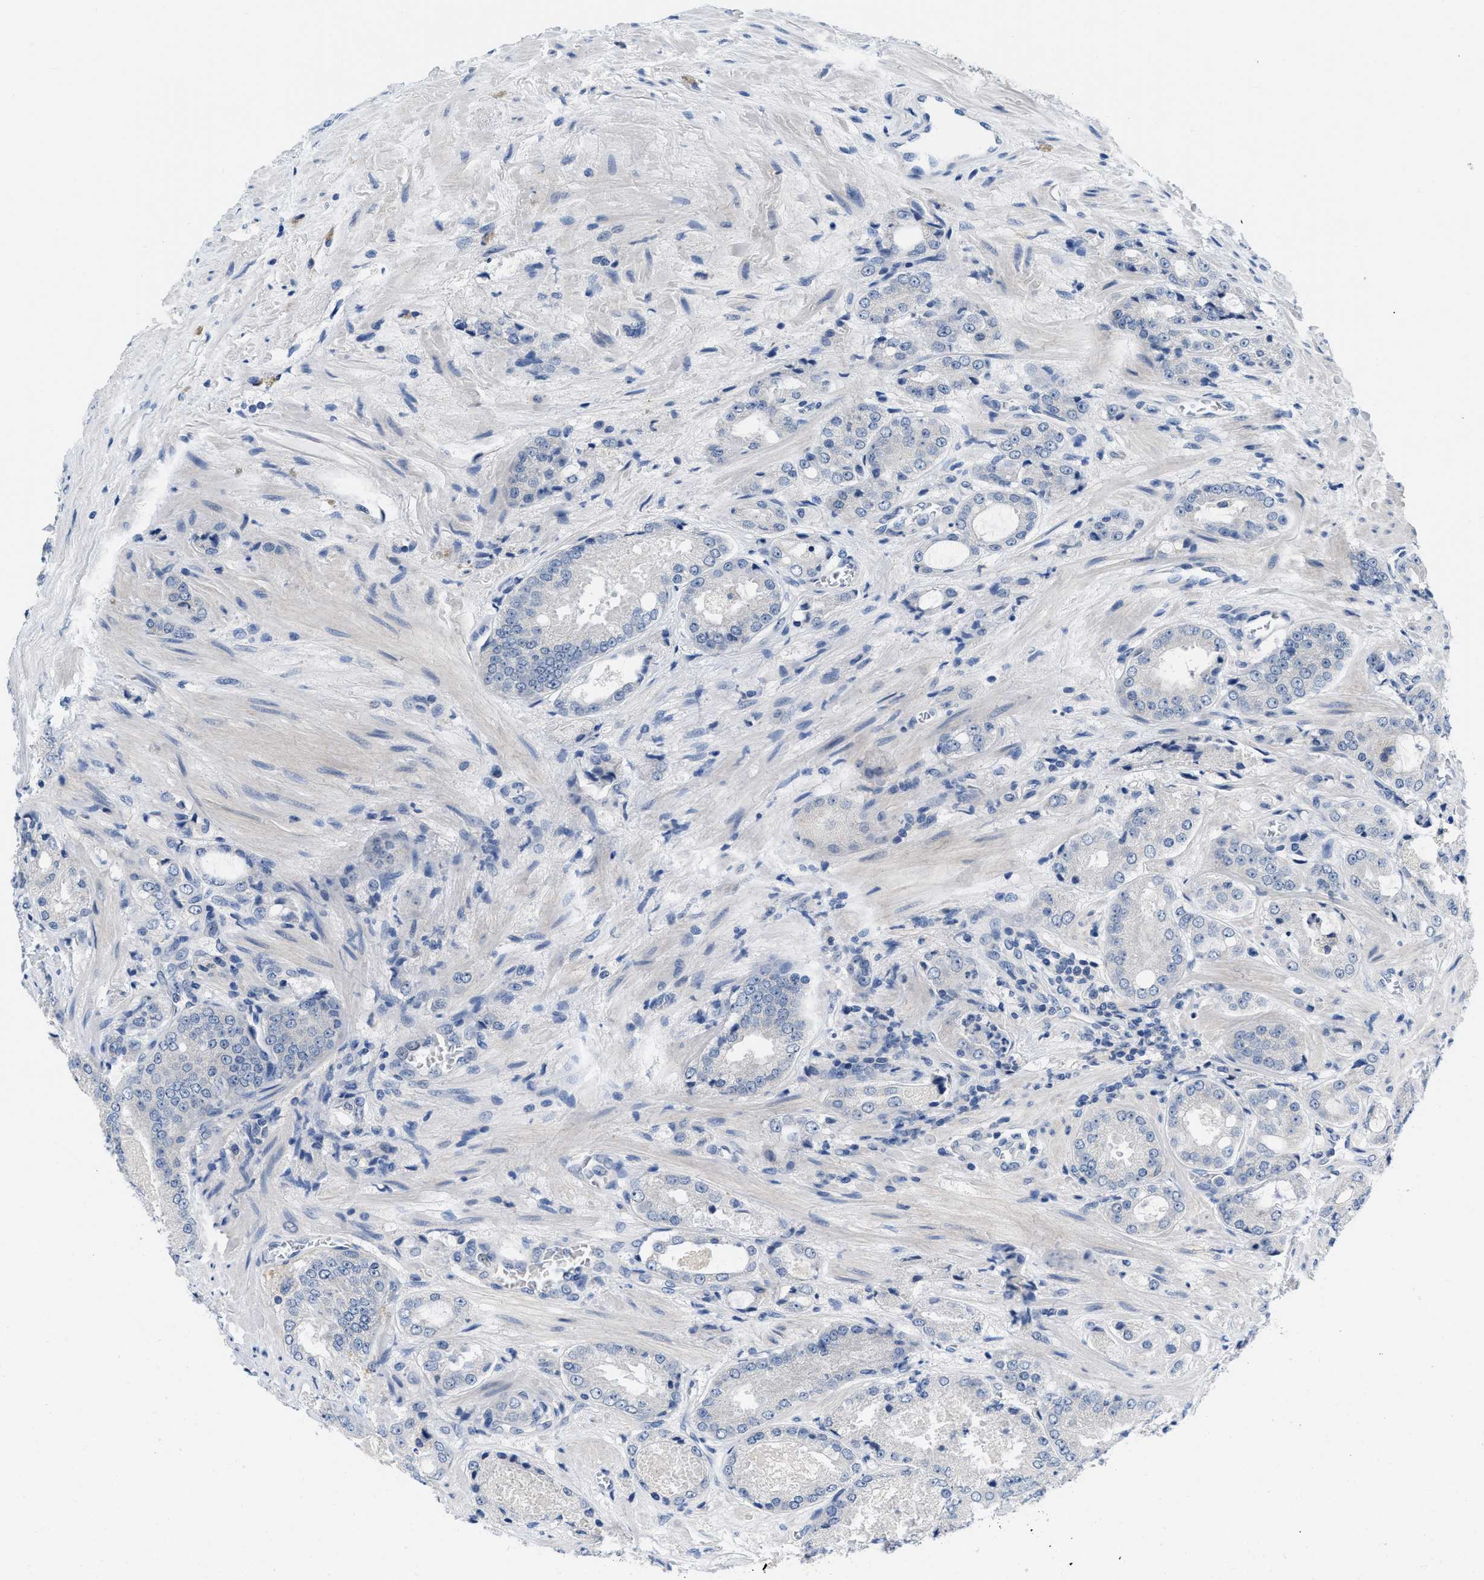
{"staining": {"intensity": "negative", "quantity": "none", "location": "none"}, "tissue": "prostate cancer", "cell_type": "Tumor cells", "image_type": "cancer", "snomed": [{"axis": "morphology", "description": "Adenocarcinoma, High grade"}, {"axis": "topography", "description": "Prostate"}], "caption": "IHC histopathology image of prostate adenocarcinoma (high-grade) stained for a protein (brown), which displays no positivity in tumor cells.", "gene": "PYY", "patient": {"sex": "male", "age": 65}}